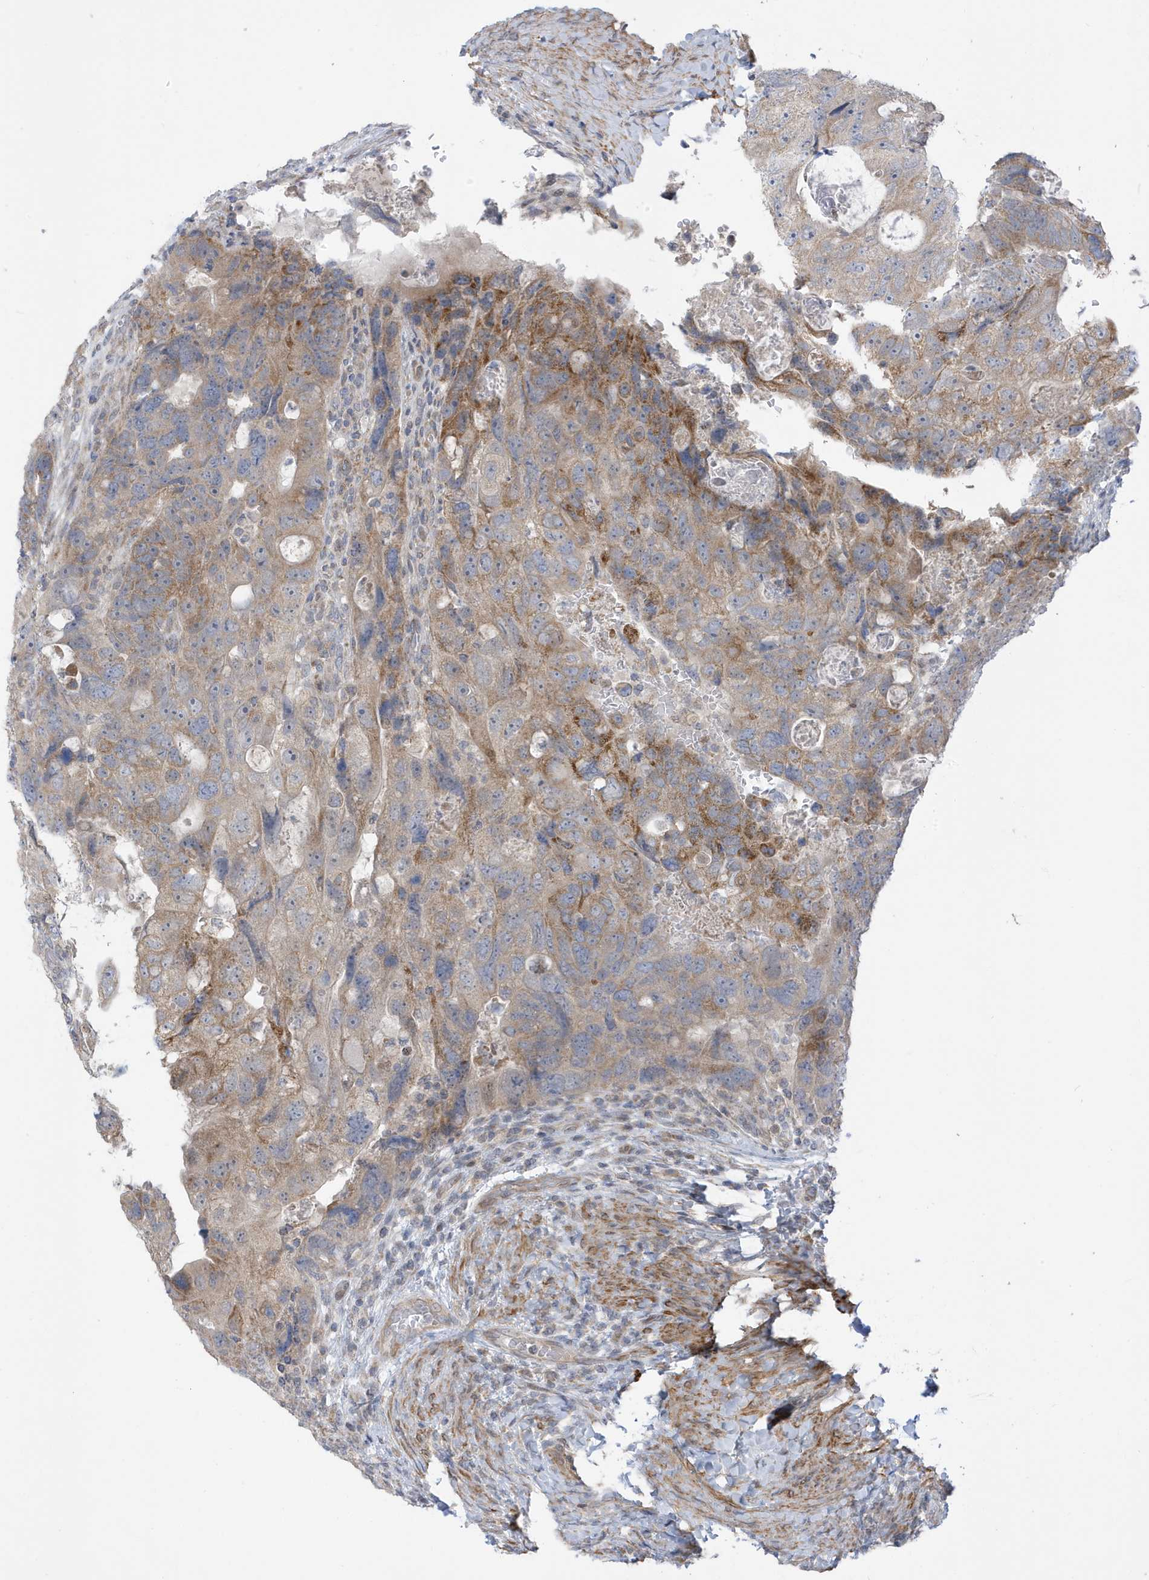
{"staining": {"intensity": "moderate", "quantity": ">75%", "location": "cytoplasmic/membranous"}, "tissue": "colorectal cancer", "cell_type": "Tumor cells", "image_type": "cancer", "snomed": [{"axis": "morphology", "description": "Adenocarcinoma, NOS"}, {"axis": "topography", "description": "Rectum"}], "caption": "Colorectal cancer (adenocarcinoma) tissue displays moderate cytoplasmic/membranous positivity in about >75% of tumor cells, visualized by immunohistochemistry. The staining is performed using DAB (3,3'-diaminobenzidine) brown chromogen to label protein expression. The nuclei are counter-stained blue using hematoxylin.", "gene": "ATP13A5", "patient": {"sex": "male", "age": 59}}